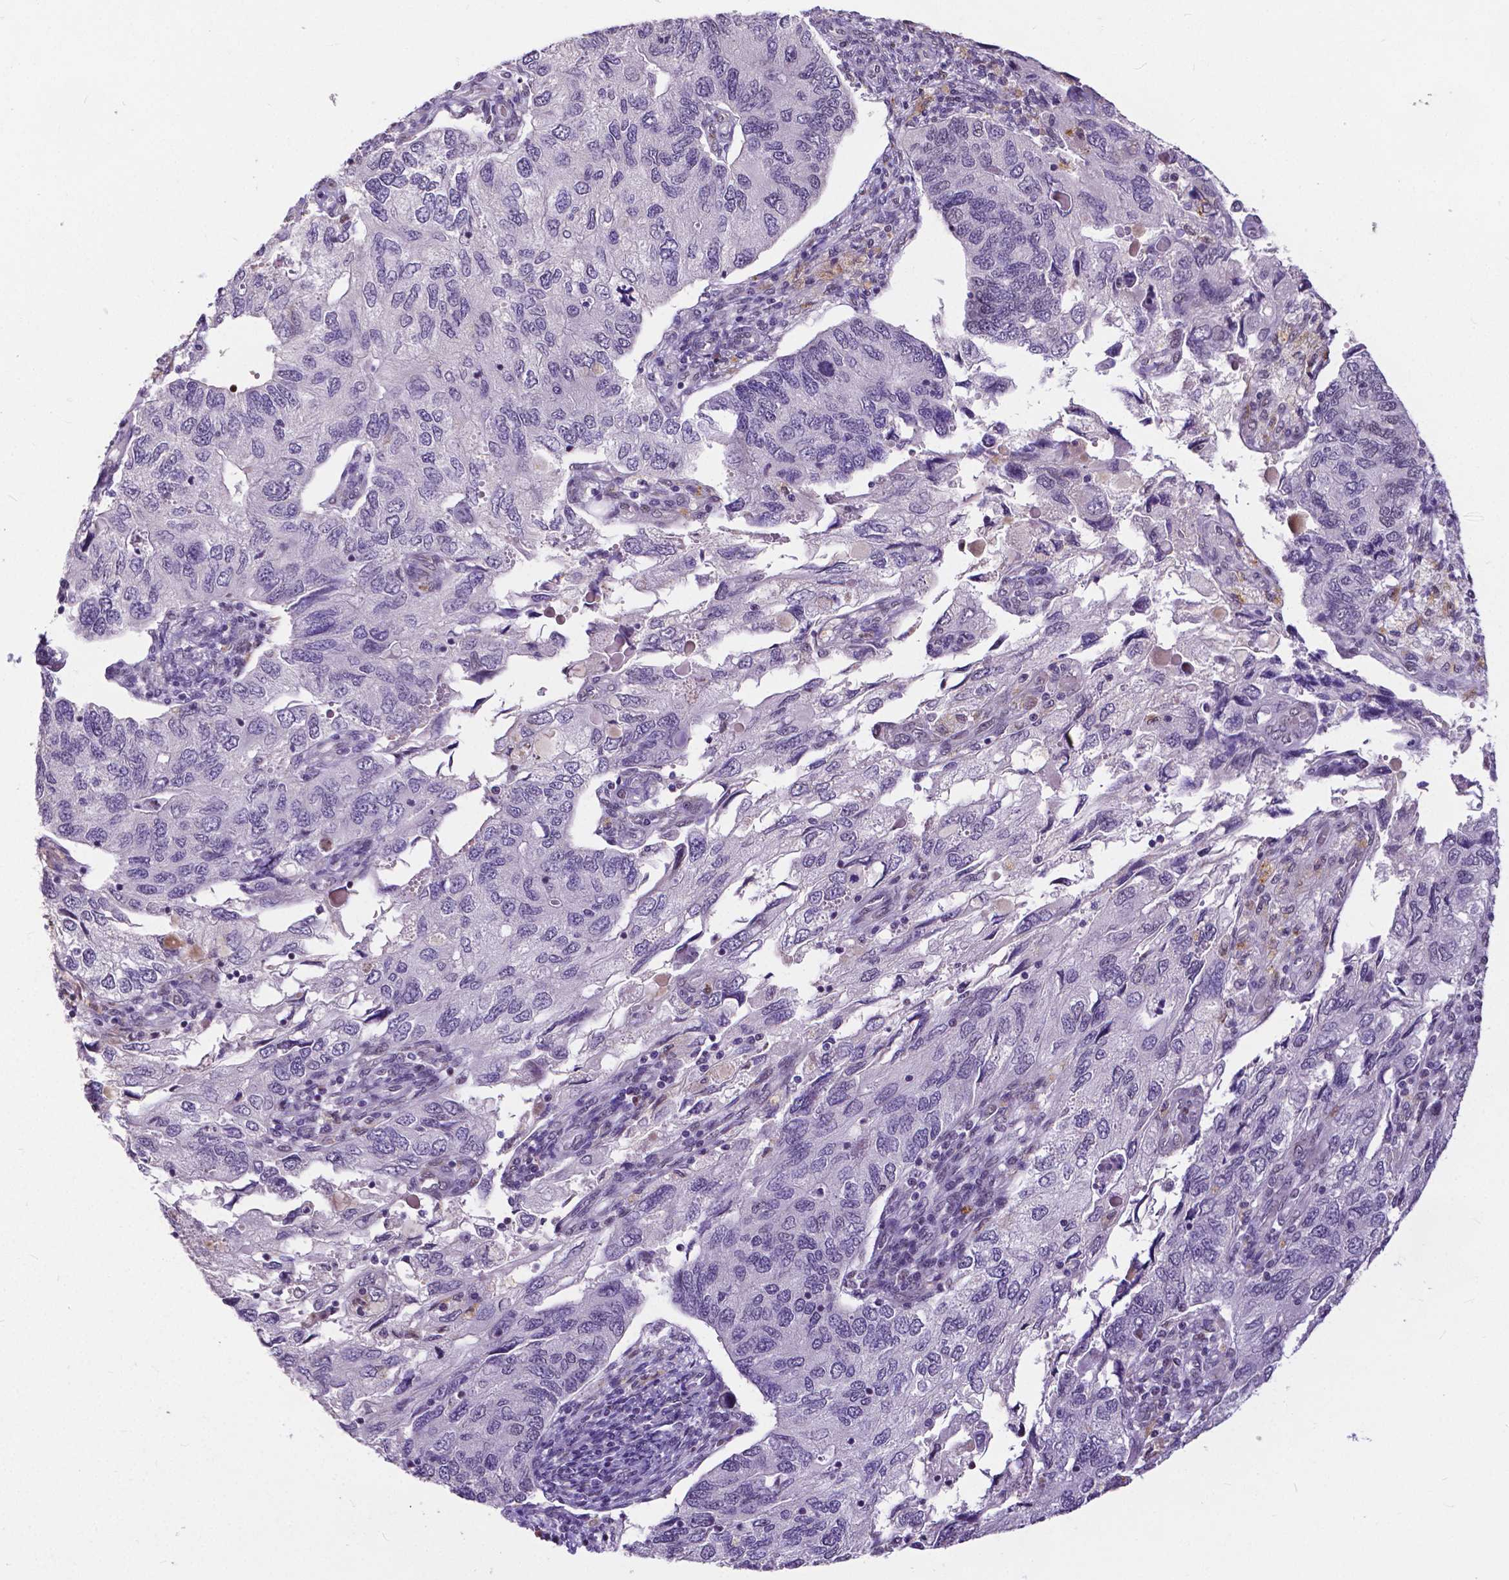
{"staining": {"intensity": "negative", "quantity": "none", "location": "none"}, "tissue": "endometrial cancer", "cell_type": "Tumor cells", "image_type": "cancer", "snomed": [{"axis": "morphology", "description": "Carcinoma, NOS"}, {"axis": "topography", "description": "Uterus"}], "caption": "The photomicrograph demonstrates no staining of tumor cells in carcinoma (endometrial).", "gene": "ATRX", "patient": {"sex": "female", "age": 76}}